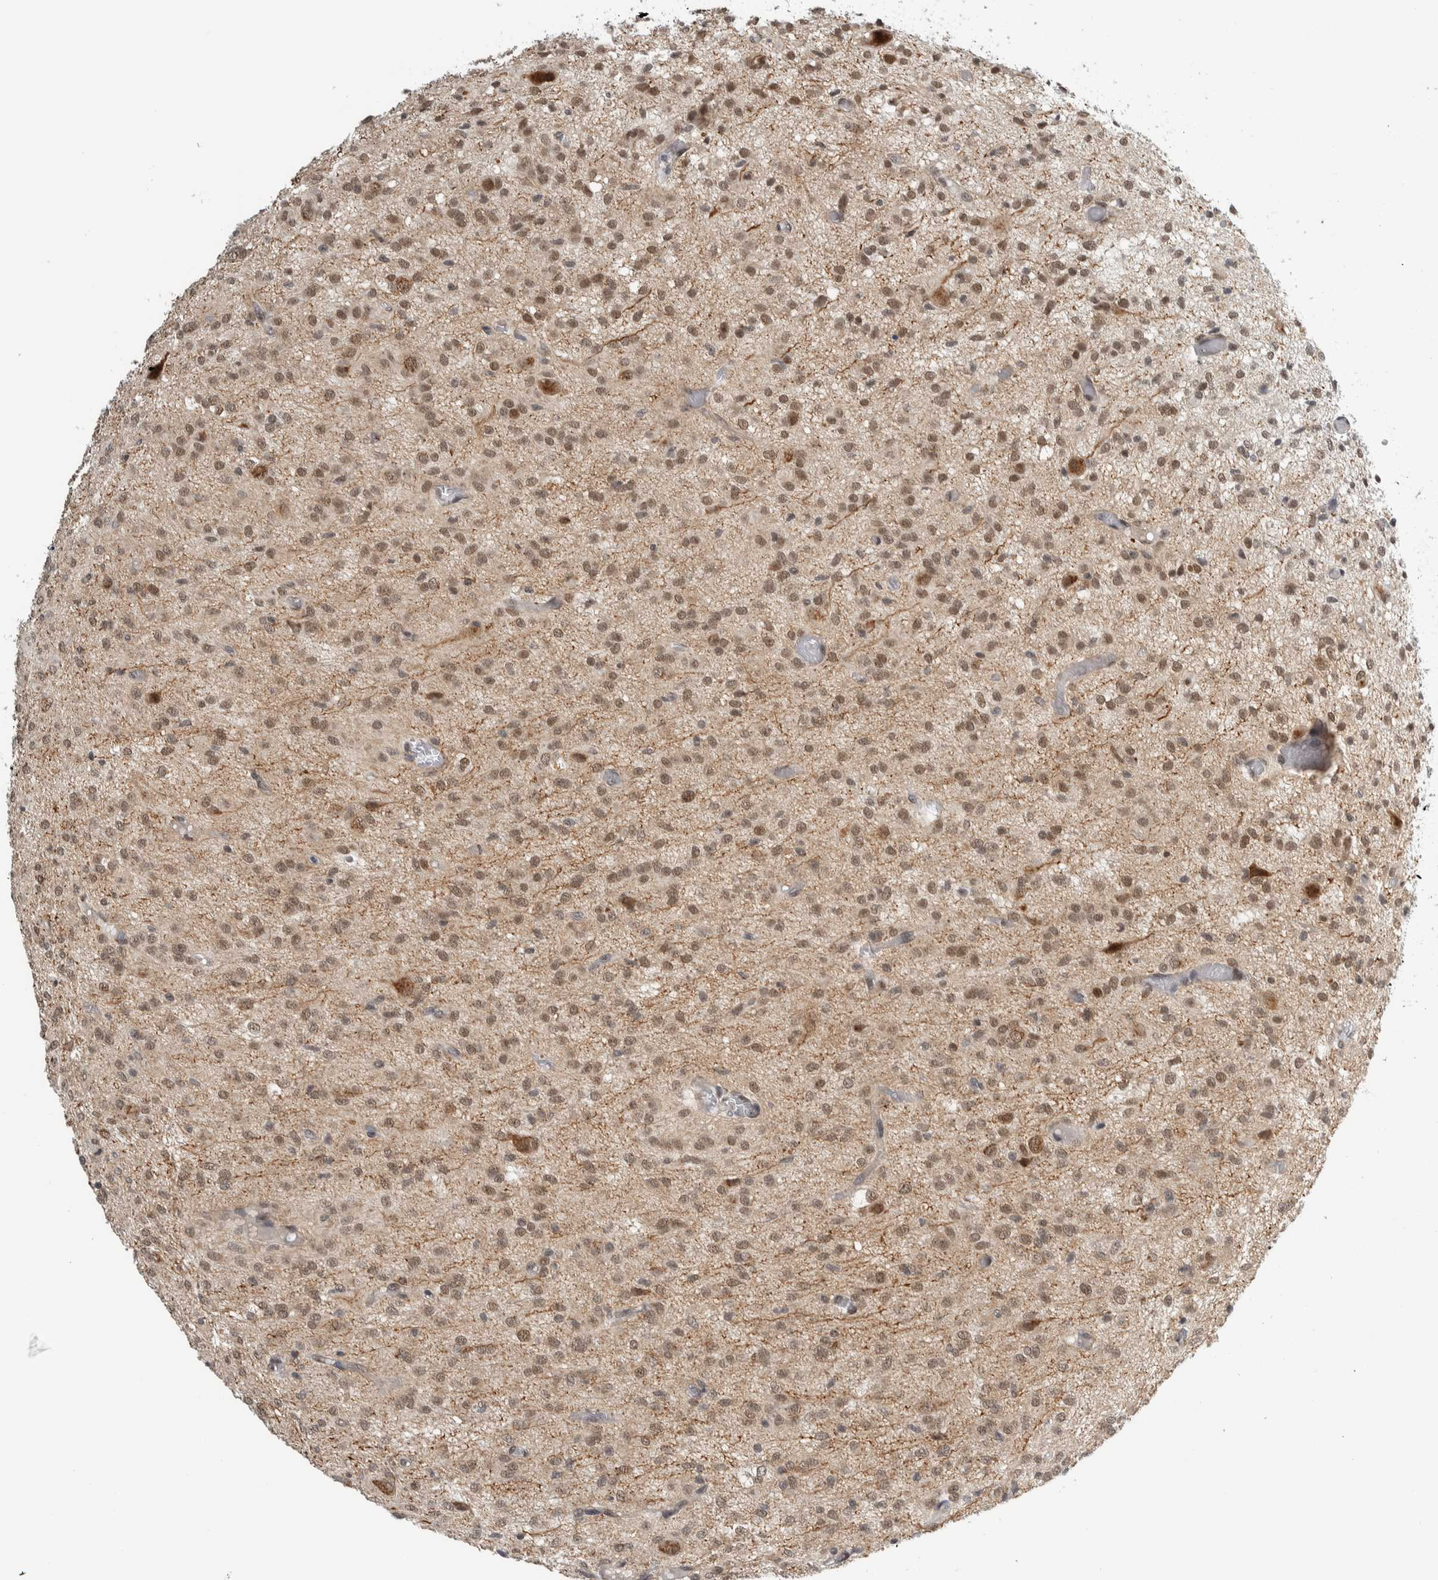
{"staining": {"intensity": "weak", "quantity": ">75%", "location": "nuclear"}, "tissue": "glioma", "cell_type": "Tumor cells", "image_type": "cancer", "snomed": [{"axis": "morphology", "description": "Glioma, malignant, High grade"}, {"axis": "topography", "description": "Brain"}], "caption": "Immunohistochemical staining of human malignant glioma (high-grade) demonstrates low levels of weak nuclear protein positivity in approximately >75% of tumor cells. The staining was performed using DAB (3,3'-diaminobenzidine) to visualize the protein expression in brown, while the nuclei were stained in blue with hematoxylin (Magnification: 20x).", "gene": "ZMYND8", "patient": {"sex": "female", "age": 59}}